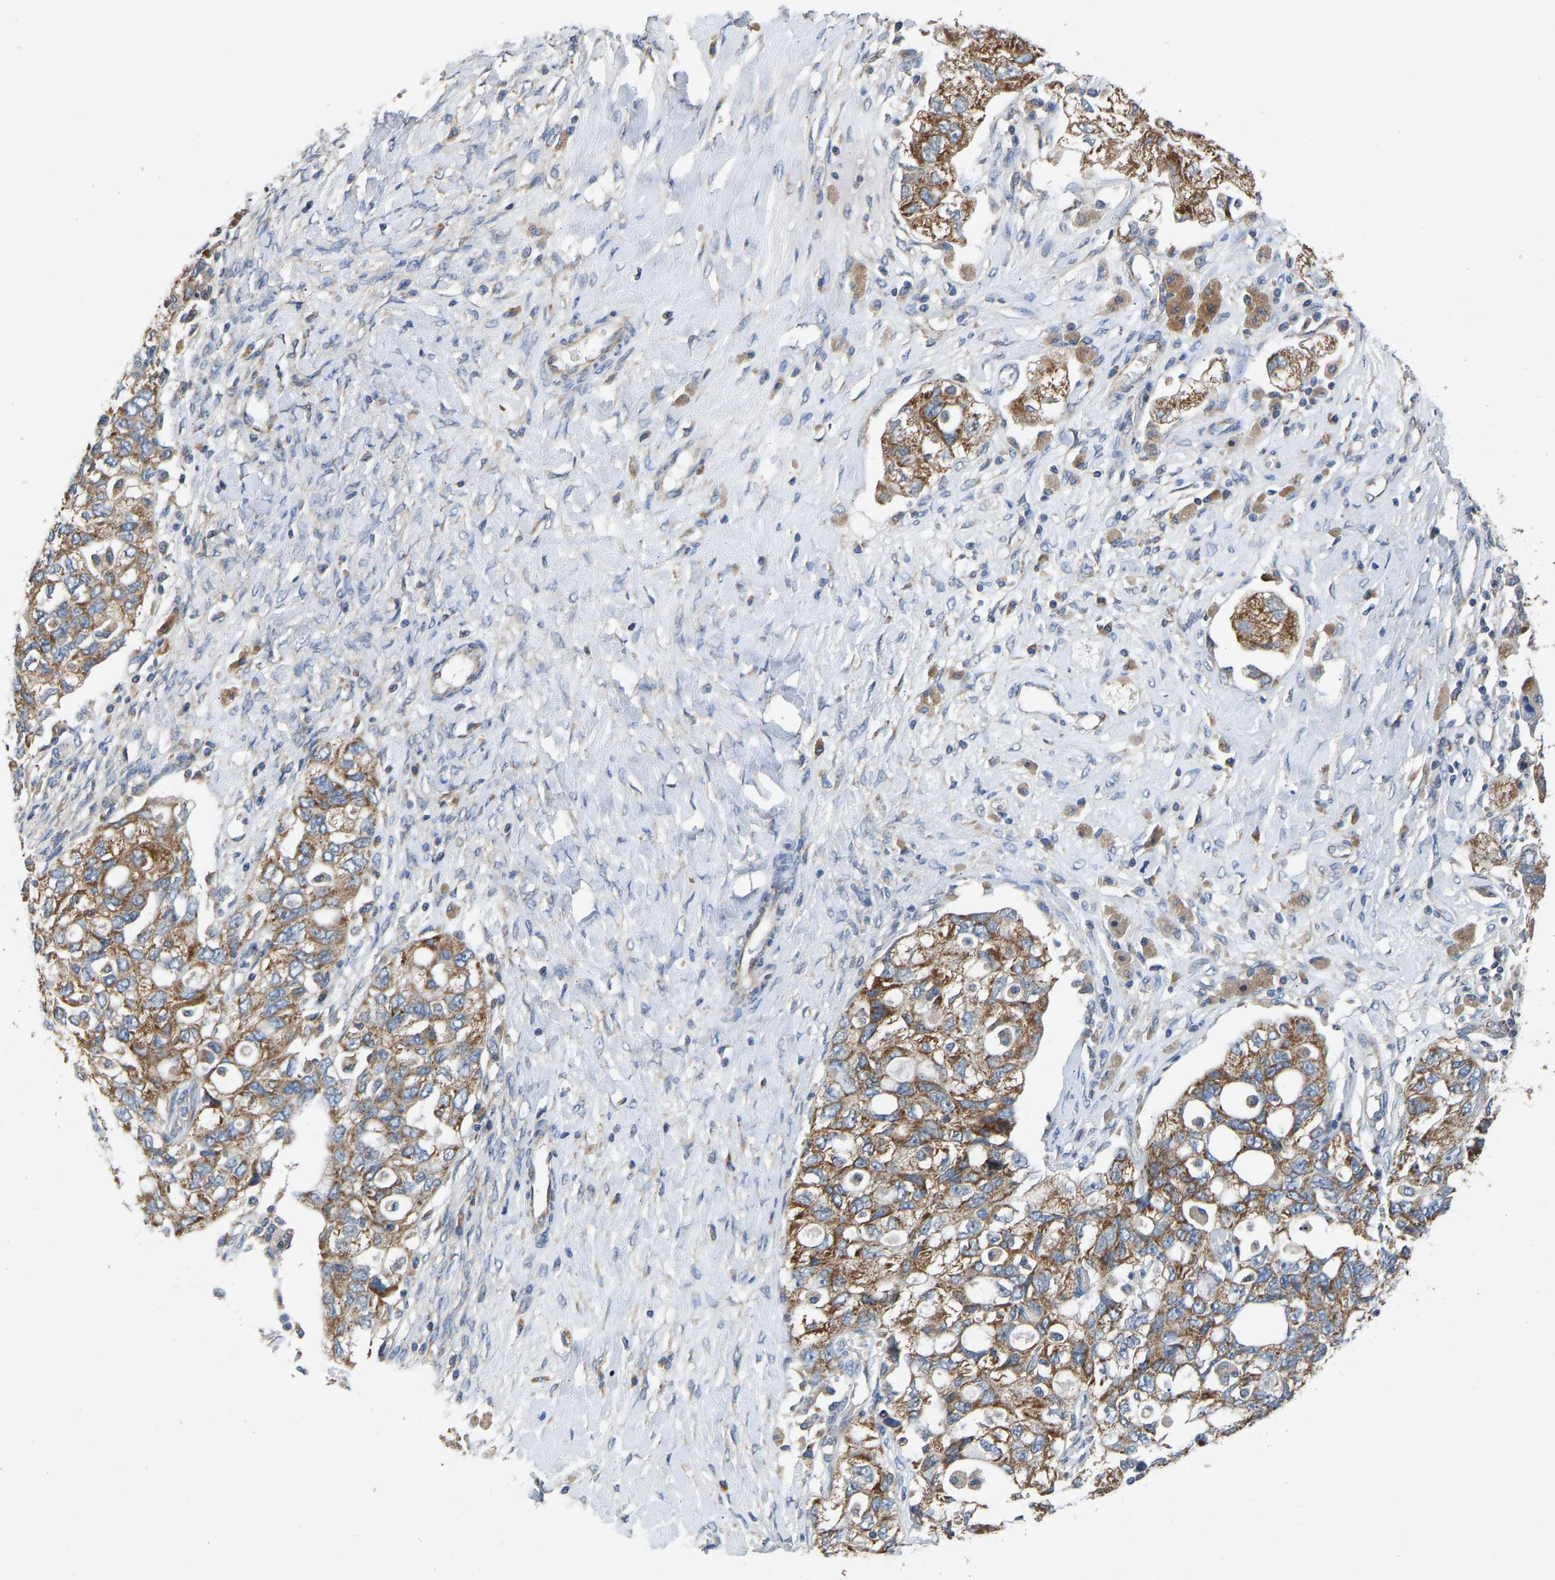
{"staining": {"intensity": "moderate", "quantity": ">75%", "location": "cytoplasmic/membranous"}, "tissue": "ovarian cancer", "cell_type": "Tumor cells", "image_type": "cancer", "snomed": [{"axis": "morphology", "description": "Carcinoma, NOS"}, {"axis": "morphology", "description": "Cystadenocarcinoma, serous, NOS"}, {"axis": "topography", "description": "Ovary"}], "caption": "Ovarian cancer stained for a protein (brown) exhibits moderate cytoplasmic/membranous positive staining in approximately >75% of tumor cells.", "gene": "TMEM150A", "patient": {"sex": "female", "age": 69}}